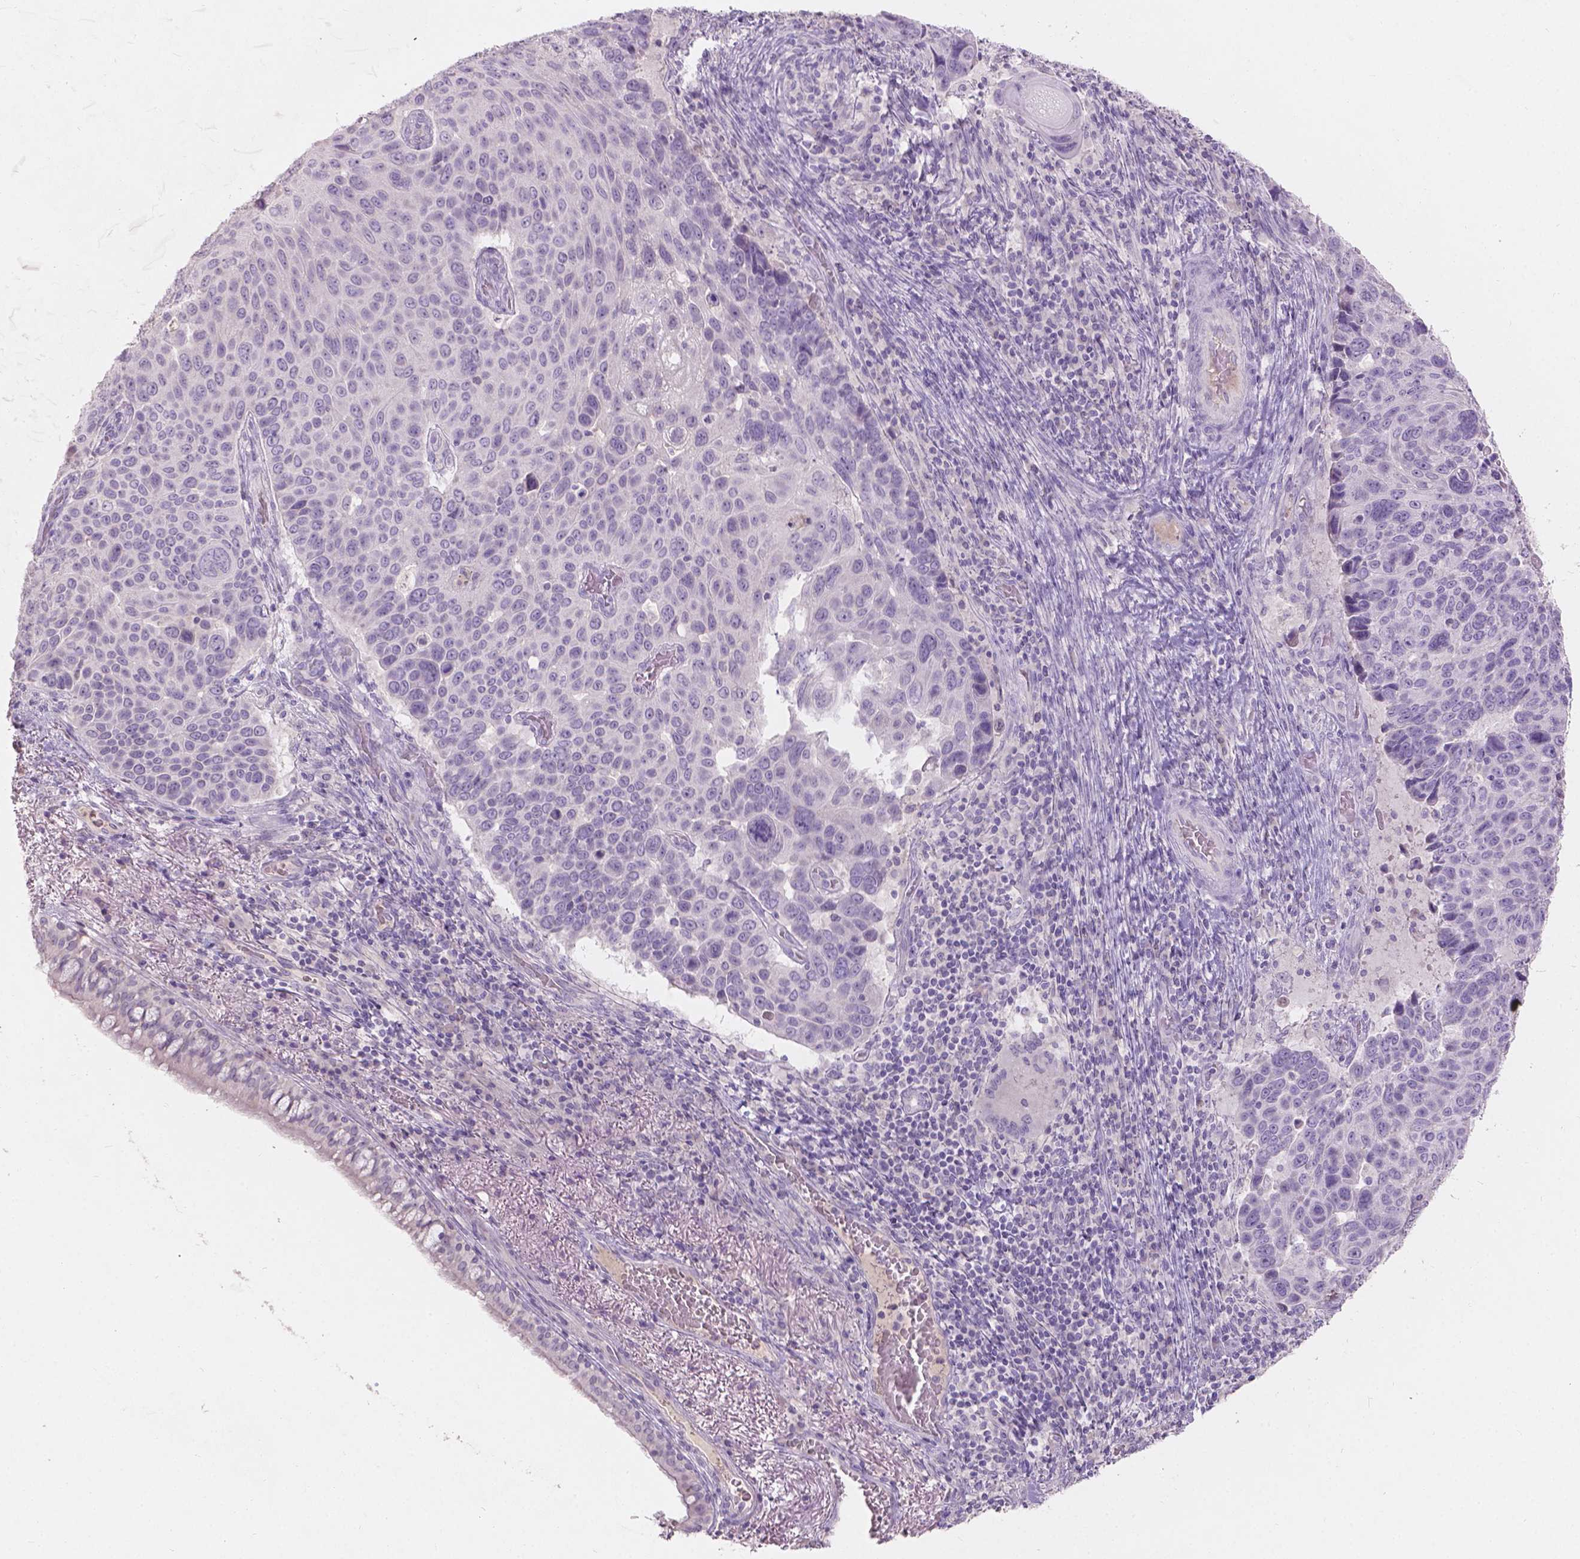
{"staining": {"intensity": "negative", "quantity": "none", "location": "none"}, "tissue": "lung cancer", "cell_type": "Tumor cells", "image_type": "cancer", "snomed": [{"axis": "morphology", "description": "Squamous cell carcinoma, NOS"}, {"axis": "topography", "description": "Lung"}], "caption": "Tumor cells show no significant protein expression in lung cancer.", "gene": "DCAF4L1", "patient": {"sex": "male", "age": 68}}